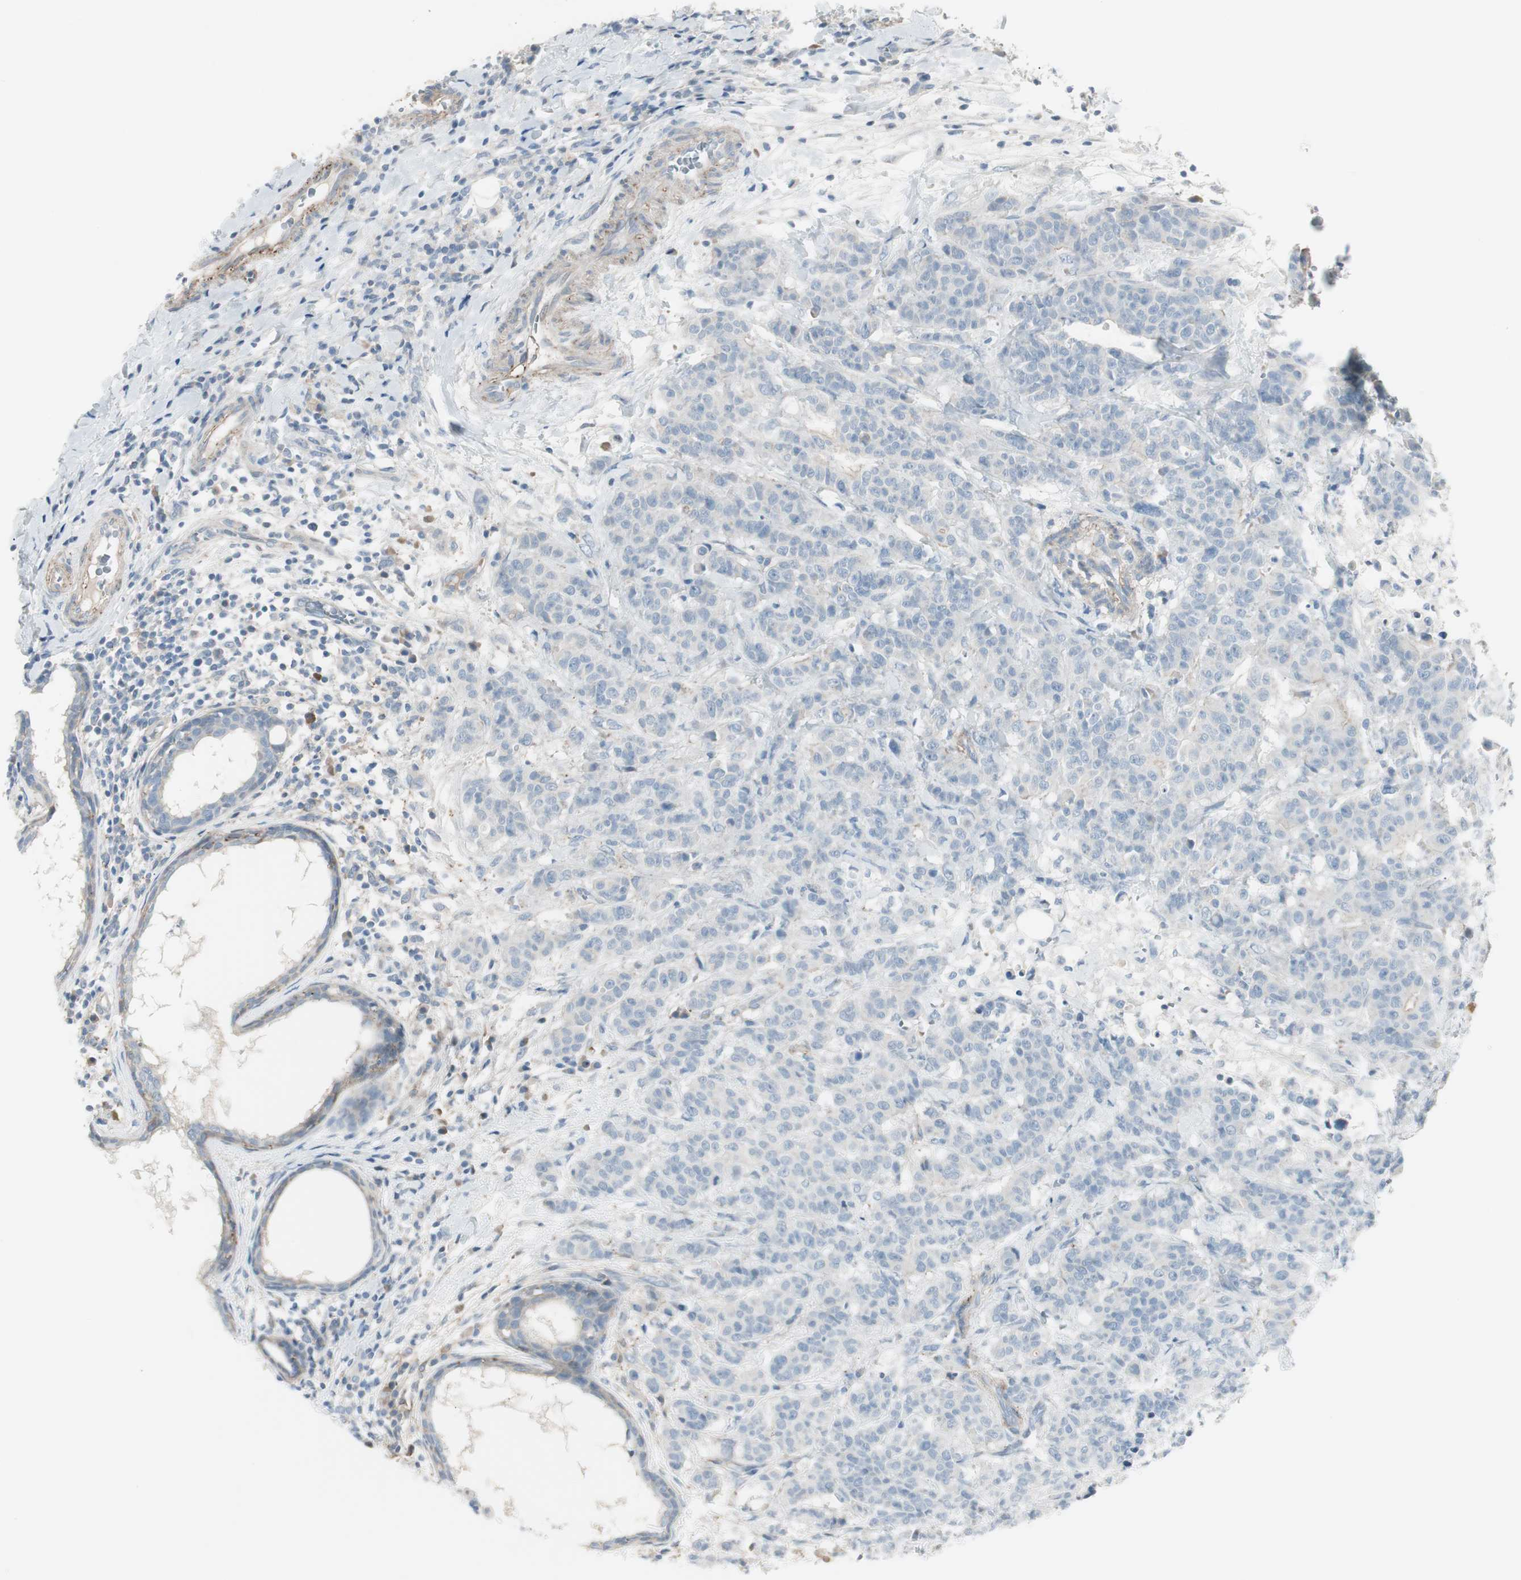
{"staining": {"intensity": "negative", "quantity": "none", "location": "none"}, "tissue": "breast cancer", "cell_type": "Tumor cells", "image_type": "cancer", "snomed": [{"axis": "morphology", "description": "Duct carcinoma"}, {"axis": "topography", "description": "Breast"}], "caption": "A high-resolution image shows immunohistochemistry staining of breast cancer (invasive ductal carcinoma), which exhibits no significant staining in tumor cells.", "gene": "CACNA2D1", "patient": {"sex": "female", "age": 40}}